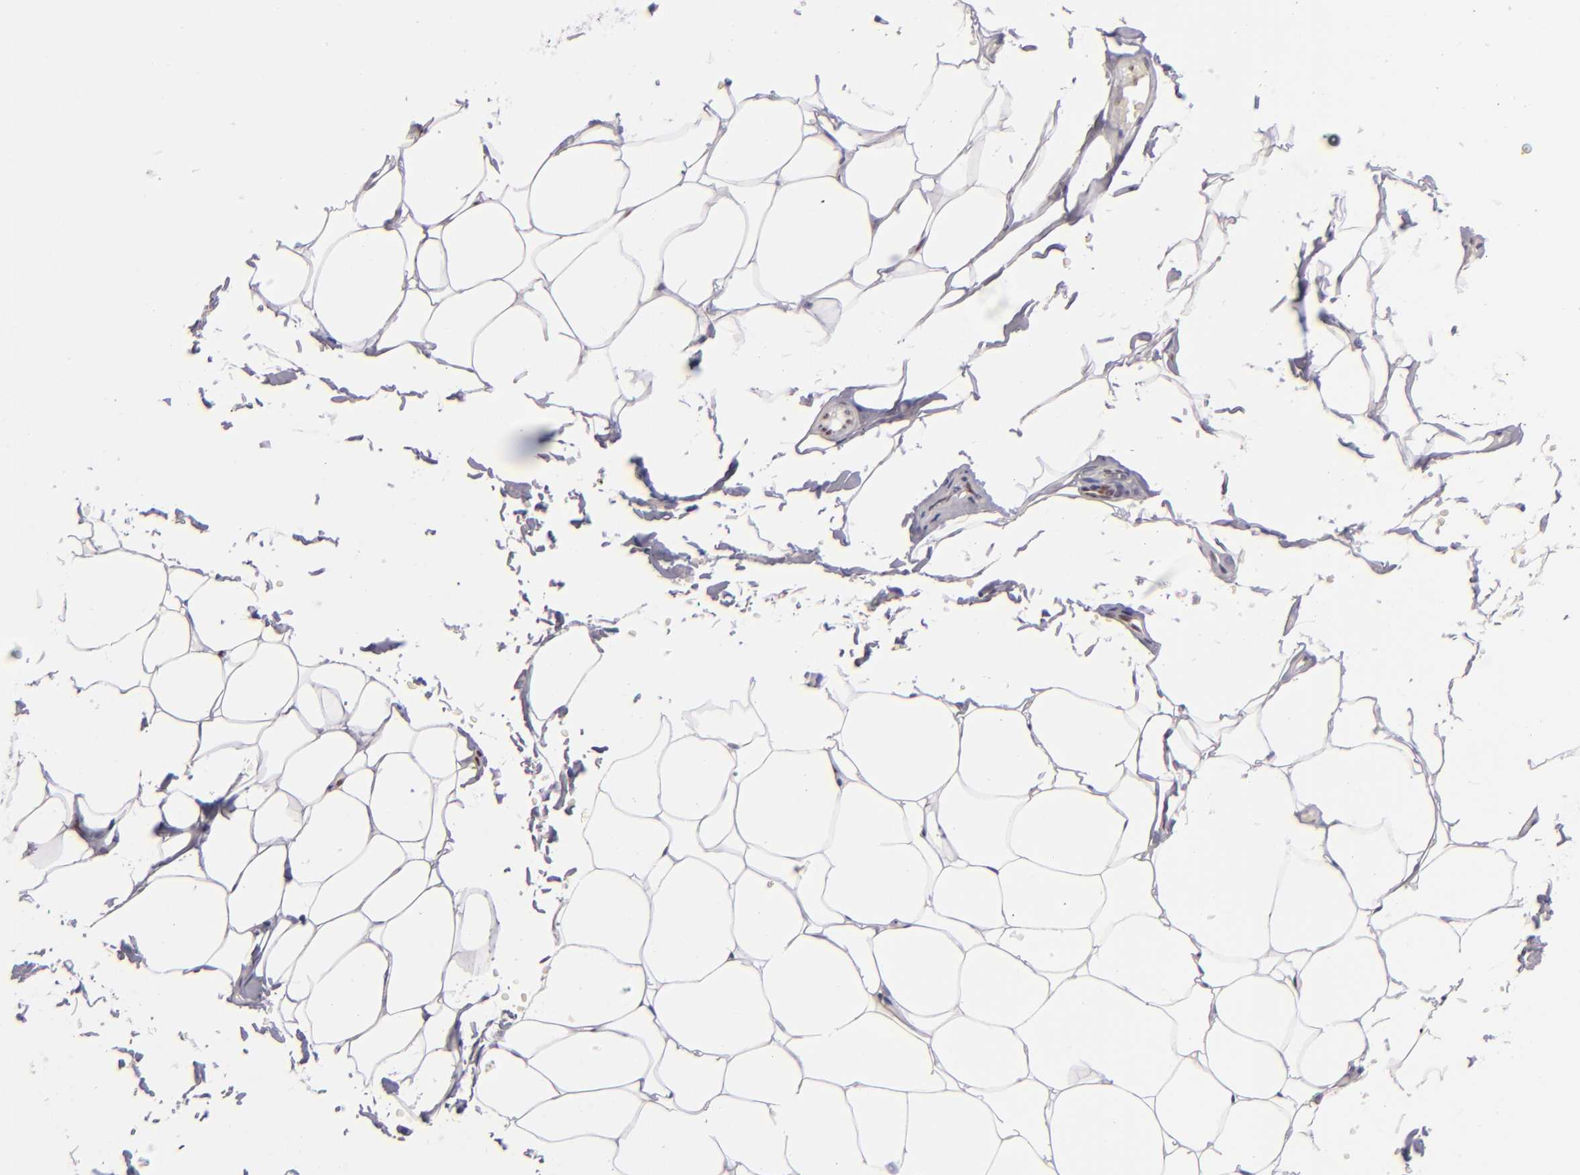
{"staining": {"intensity": "negative", "quantity": "none", "location": "none"}, "tissue": "adipose tissue", "cell_type": "Adipocytes", "image_type": "normal", "snomed": [{"axis": "morphology", "description": "Normal tissue, NOS"}, {"axis": "topography", "description": "Soft tissue"}, {"axis": "topography", "description": "Peripheral nerve tissue"}], "caption": "Immunohistochemical staining of unremarkable human adipose tissue shows no significant expression in adipocytes.", "gene": "TOP3A", "patient": {"sex": "female", "age": 68}}